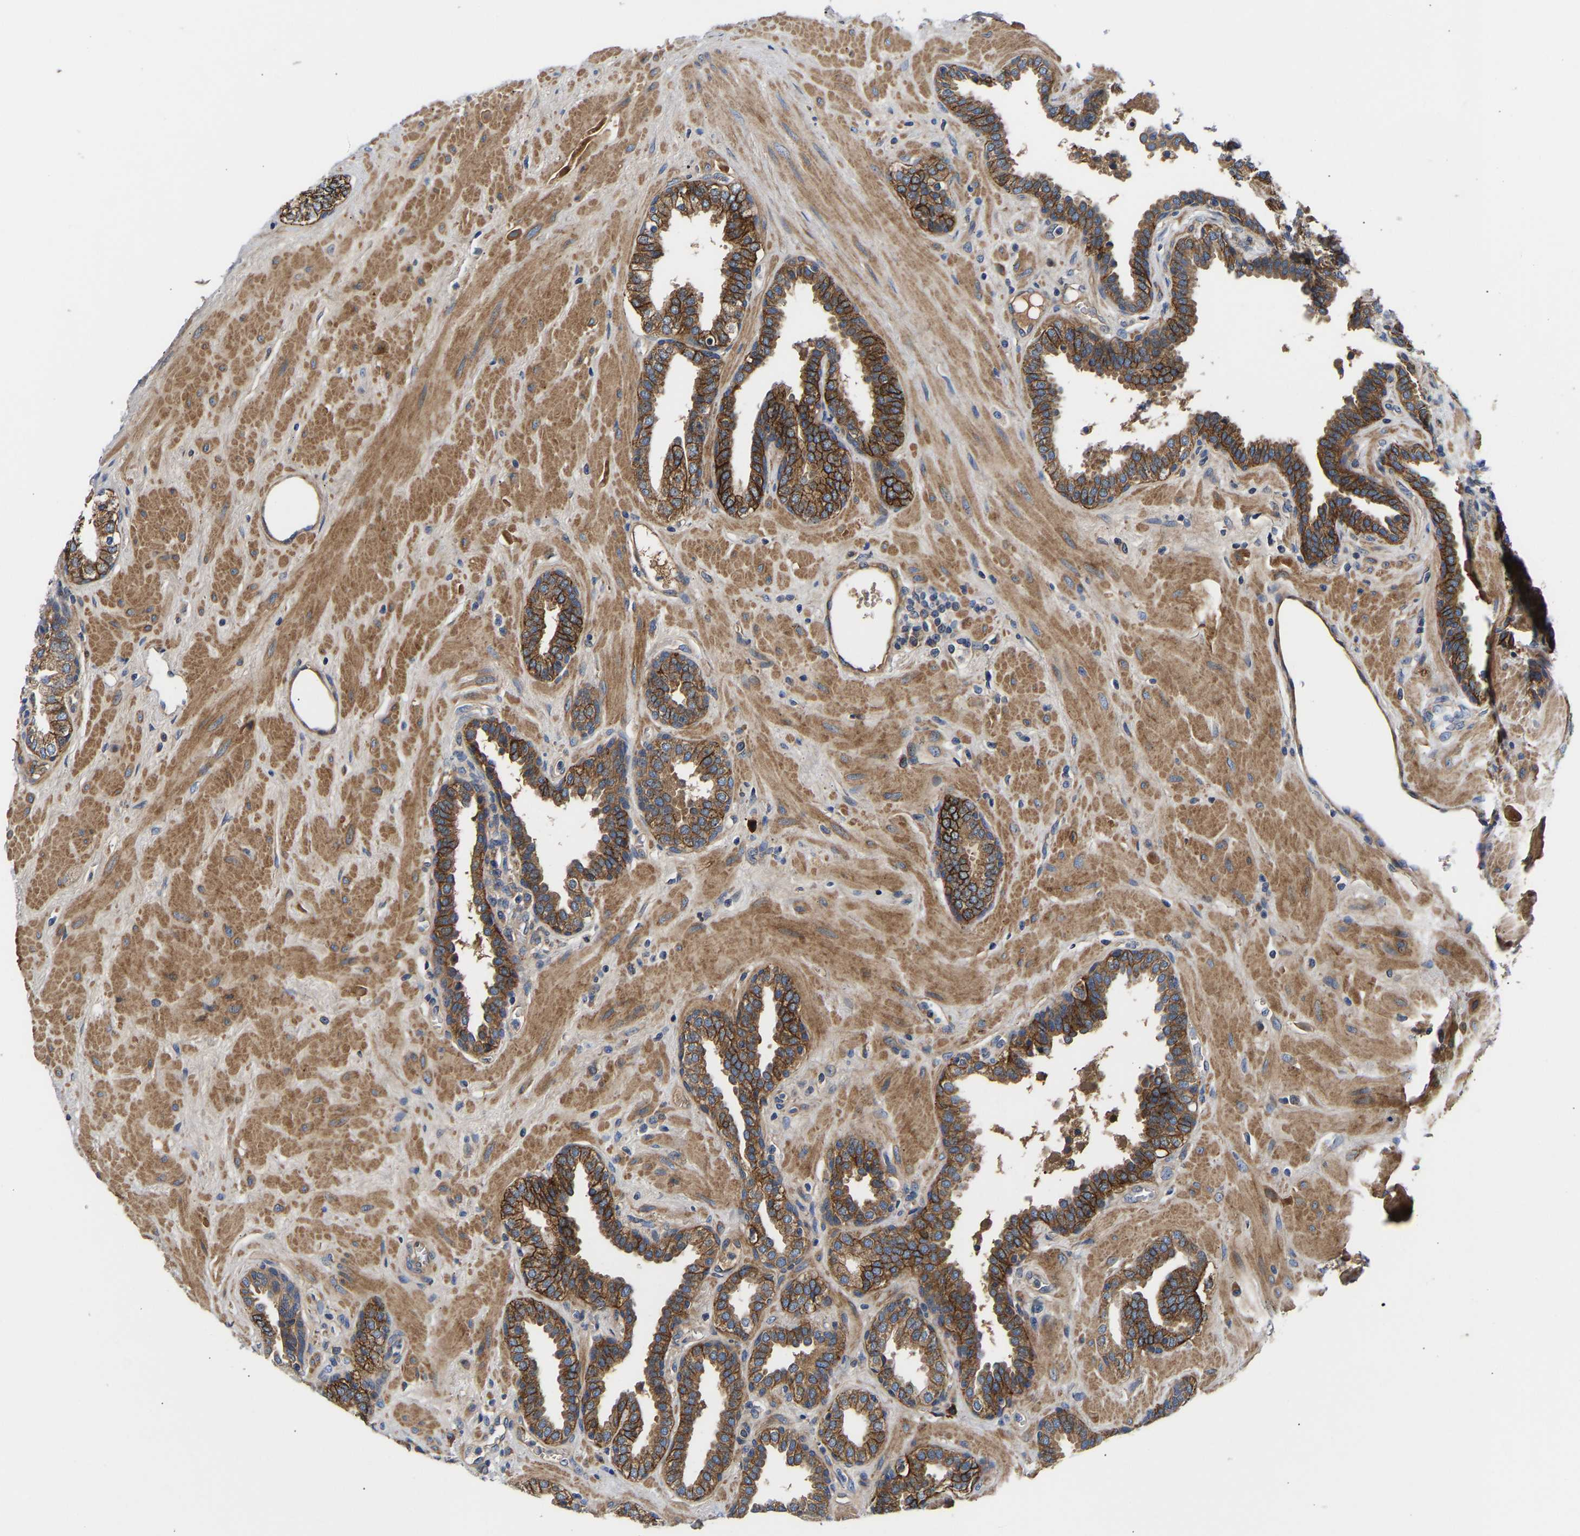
{"staining": {"intensity": "strong", "quantity": "25%-75%", "location": "cytoplasmic/membranous"}, "tissue": "prostate", "cell_type": "Glandular cells", "image_type": "normal", "snomed": [{"axis": "morphology", "description": "Normal tissue, NOS"}, {"axis": "topography", "description": "Prostate"}], "caption": "Immunohistochemical staining of benign prostate shows high levels of strong cytoplasmic/membranous staining in about 25%-75% of glandular cells.", "gene": "AIMP2", "patient": {"sex": "male", "age": 51}}